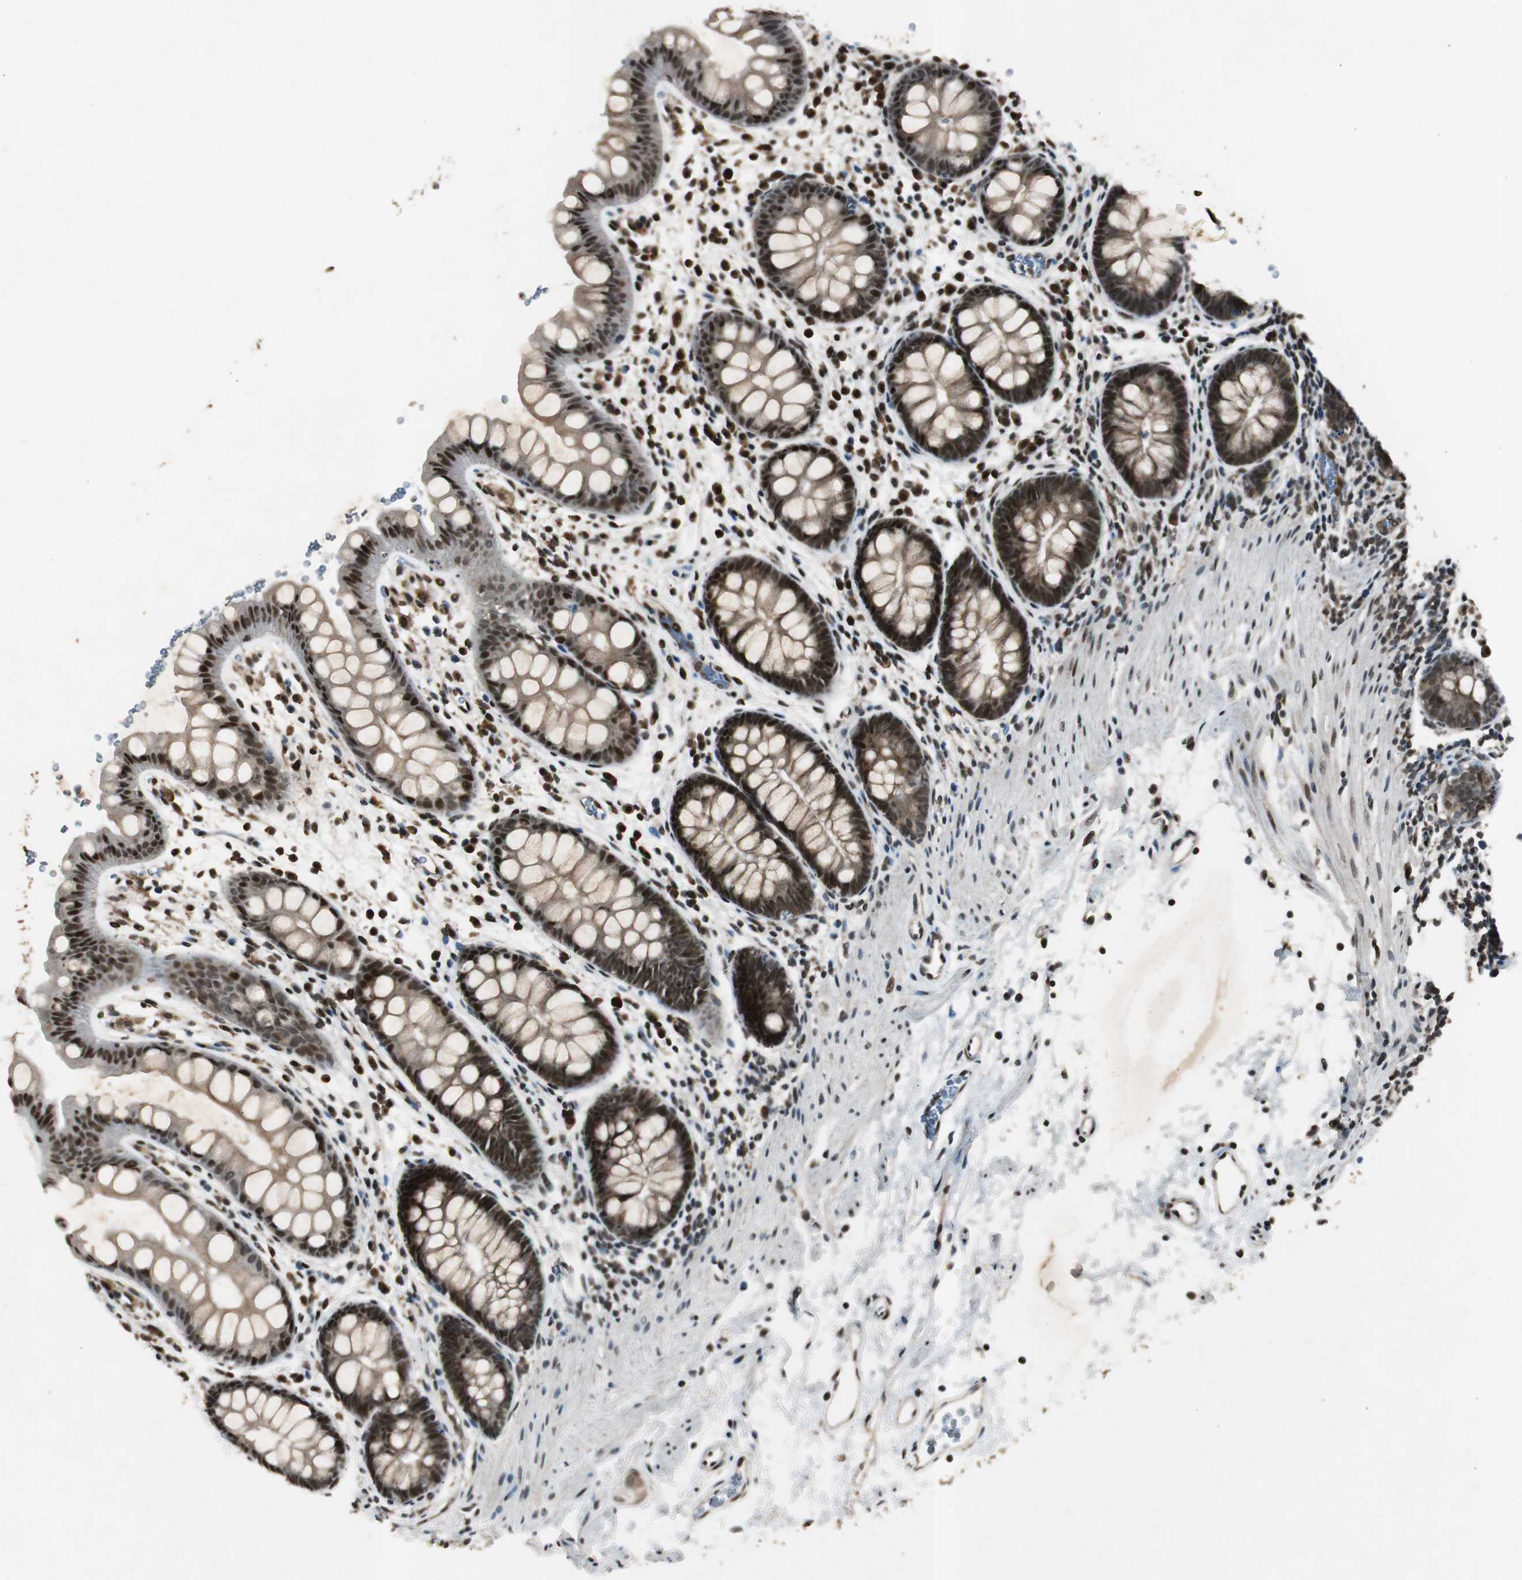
{"staining": {"intensity": "strong", "quantity": ">75%", "location": "nuclear"}, "tissue": "rectum", "cell_type": "Glandular cells", "image_type": "normal", "snomed": [{"axis": "morphology", "description": "Normal tissue, NOS"}, {"axis": "topography", "description": "Rectum"}], "caption": "Protein staining of normal rectum exhibits strong nuclear positivity in approximately >75% of glandular cells.", "gene": "BOLA1", "patient": {"sex": "female", "age": 24}}